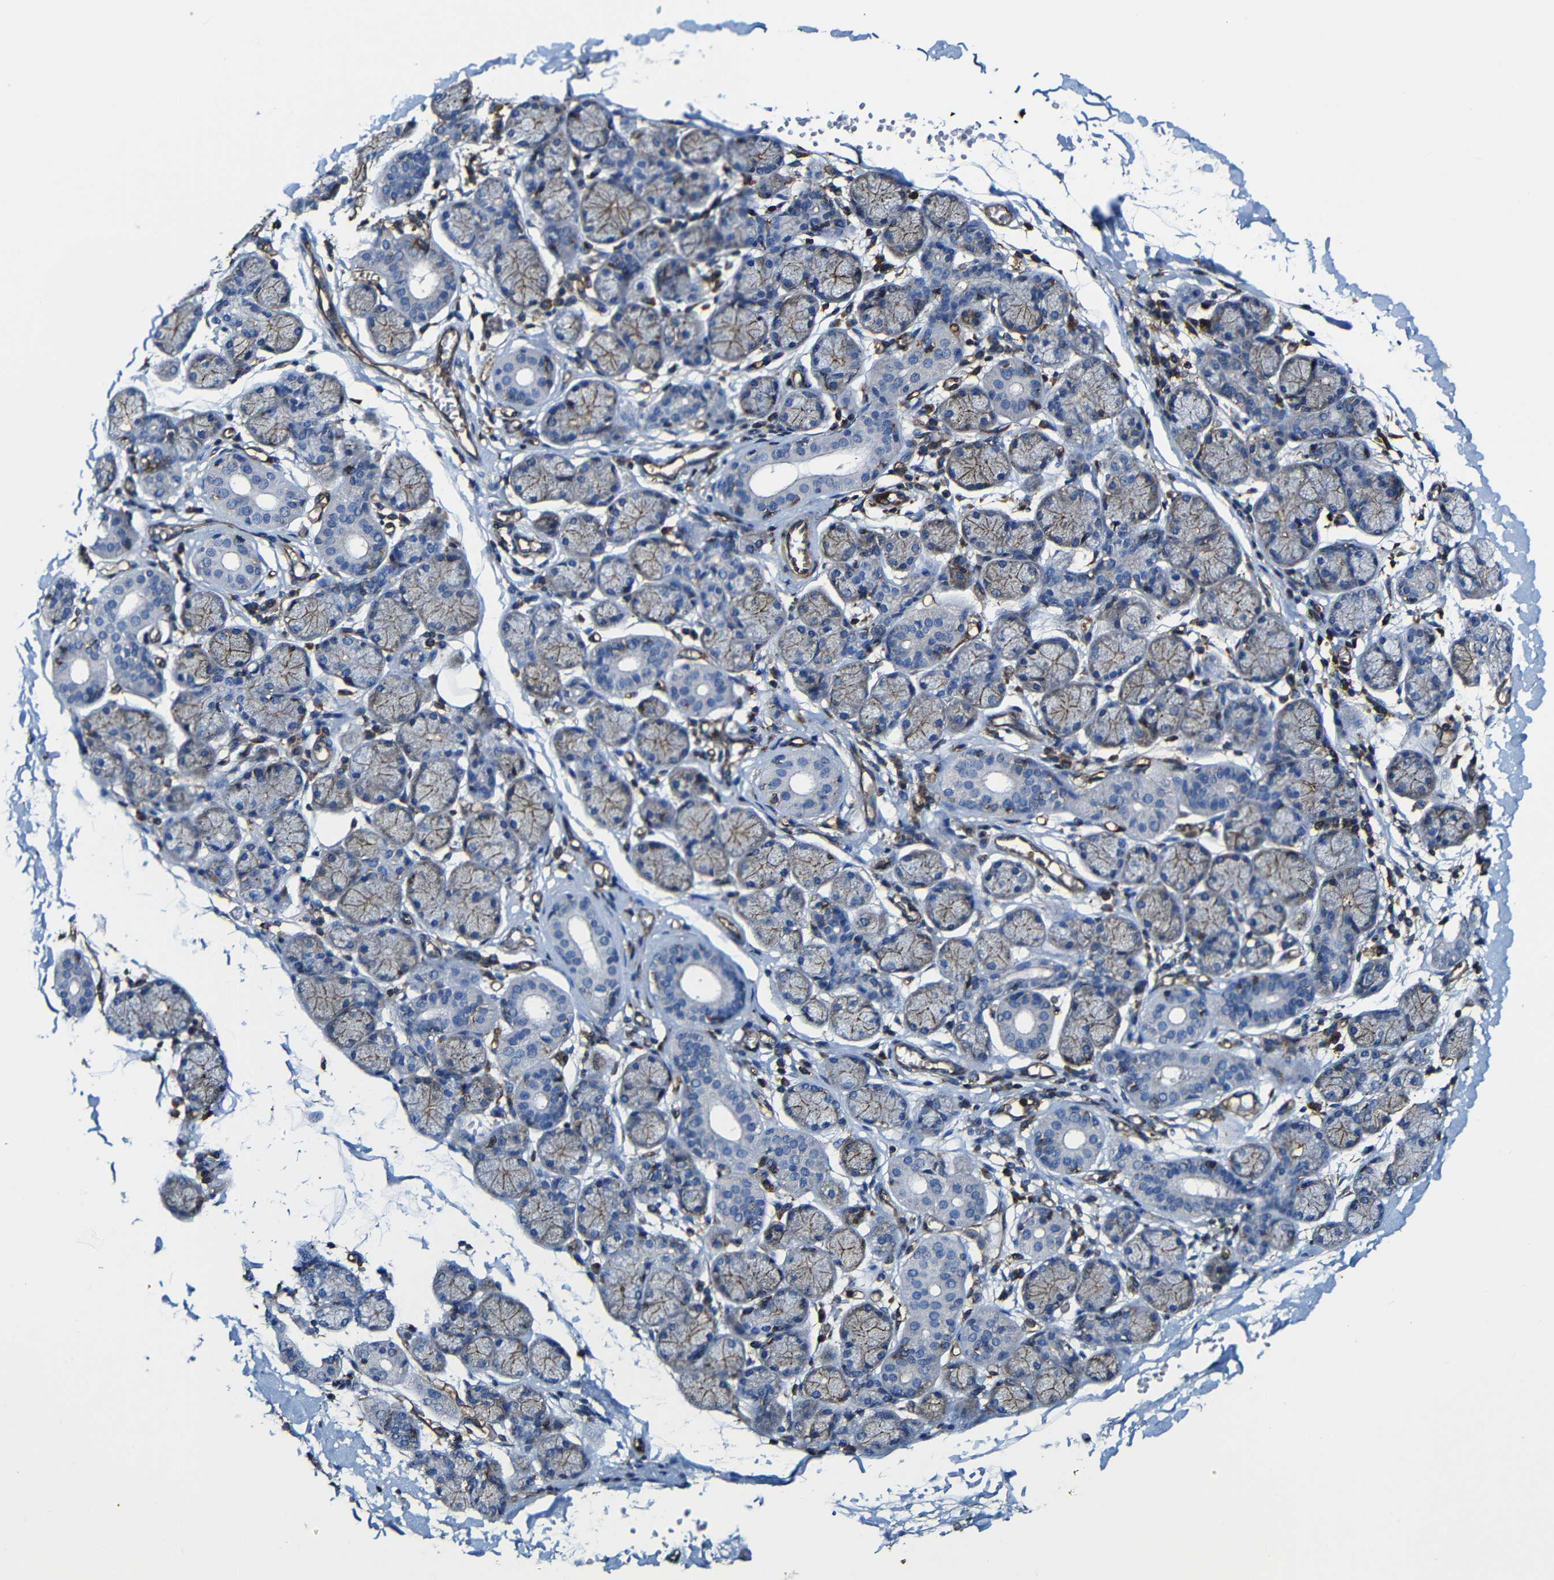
{"staining": {"intensity": "moderate", "quantity": ">75%", "location": "cytoplasmic/membranous"}, "tissue": "salivary gland", "cell_type": "Glandular cells", "image_type": "normal", "snomed": [{"axis": "morphology", "description": "Normal tissue, NOS"}, {"axis": "topography", "description": "Salivary gland"}], "caption": "This micrograph reveals normal salivary gland stained with immunohistochemistry to label a protein in brown. The cytoplasmic/membranous of glandular cells show moderate positivity for the protein. Nuclei are counter-stained blue.", "gene": "MSN", "patient": {"sex": "female", "age": 24}}